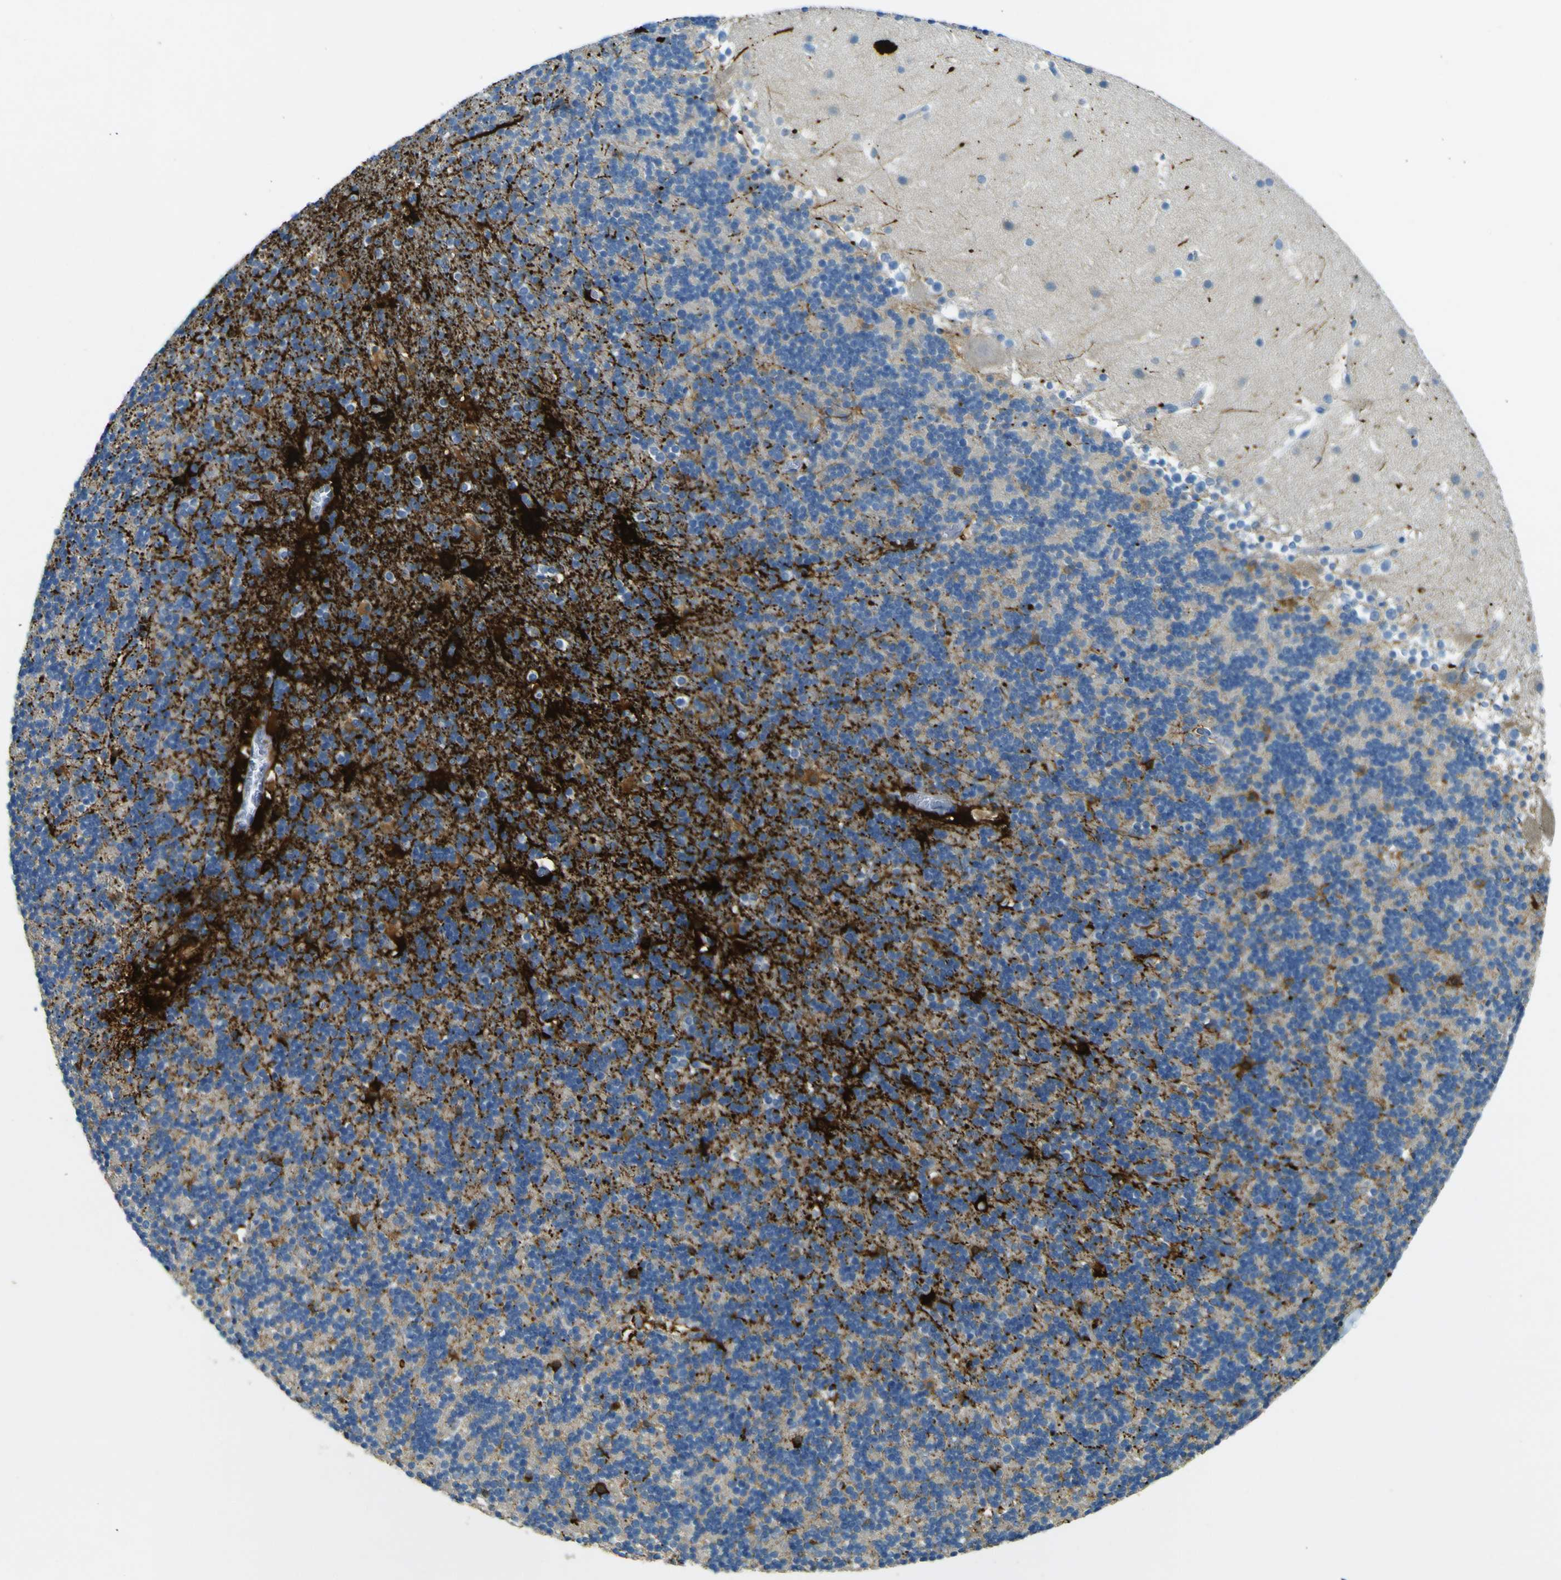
{"staining": {"intensity": "strong", "quantity": "<25%", "location": "cytoplasmic/membranous"}, "tissue": "cerebellum", "cell_type": "Cells in granular layer", "image_type": "normal", "snomed": [{"axis": "morphology", "description": "Normal tissue, NOS"}, {"axis": "topography", "description": "Cerebellum"}], "caption": "Brown immunohistochemical staining in normal cerebellum displays strong cytoplasmic/membranous expression in approximately <25% of cells in granular layer. (DAB IHC, brown staining for protein, blue staining for nuclei).", "gene": "SORCS1", "patient": {"sex": "male", "age": 45}}